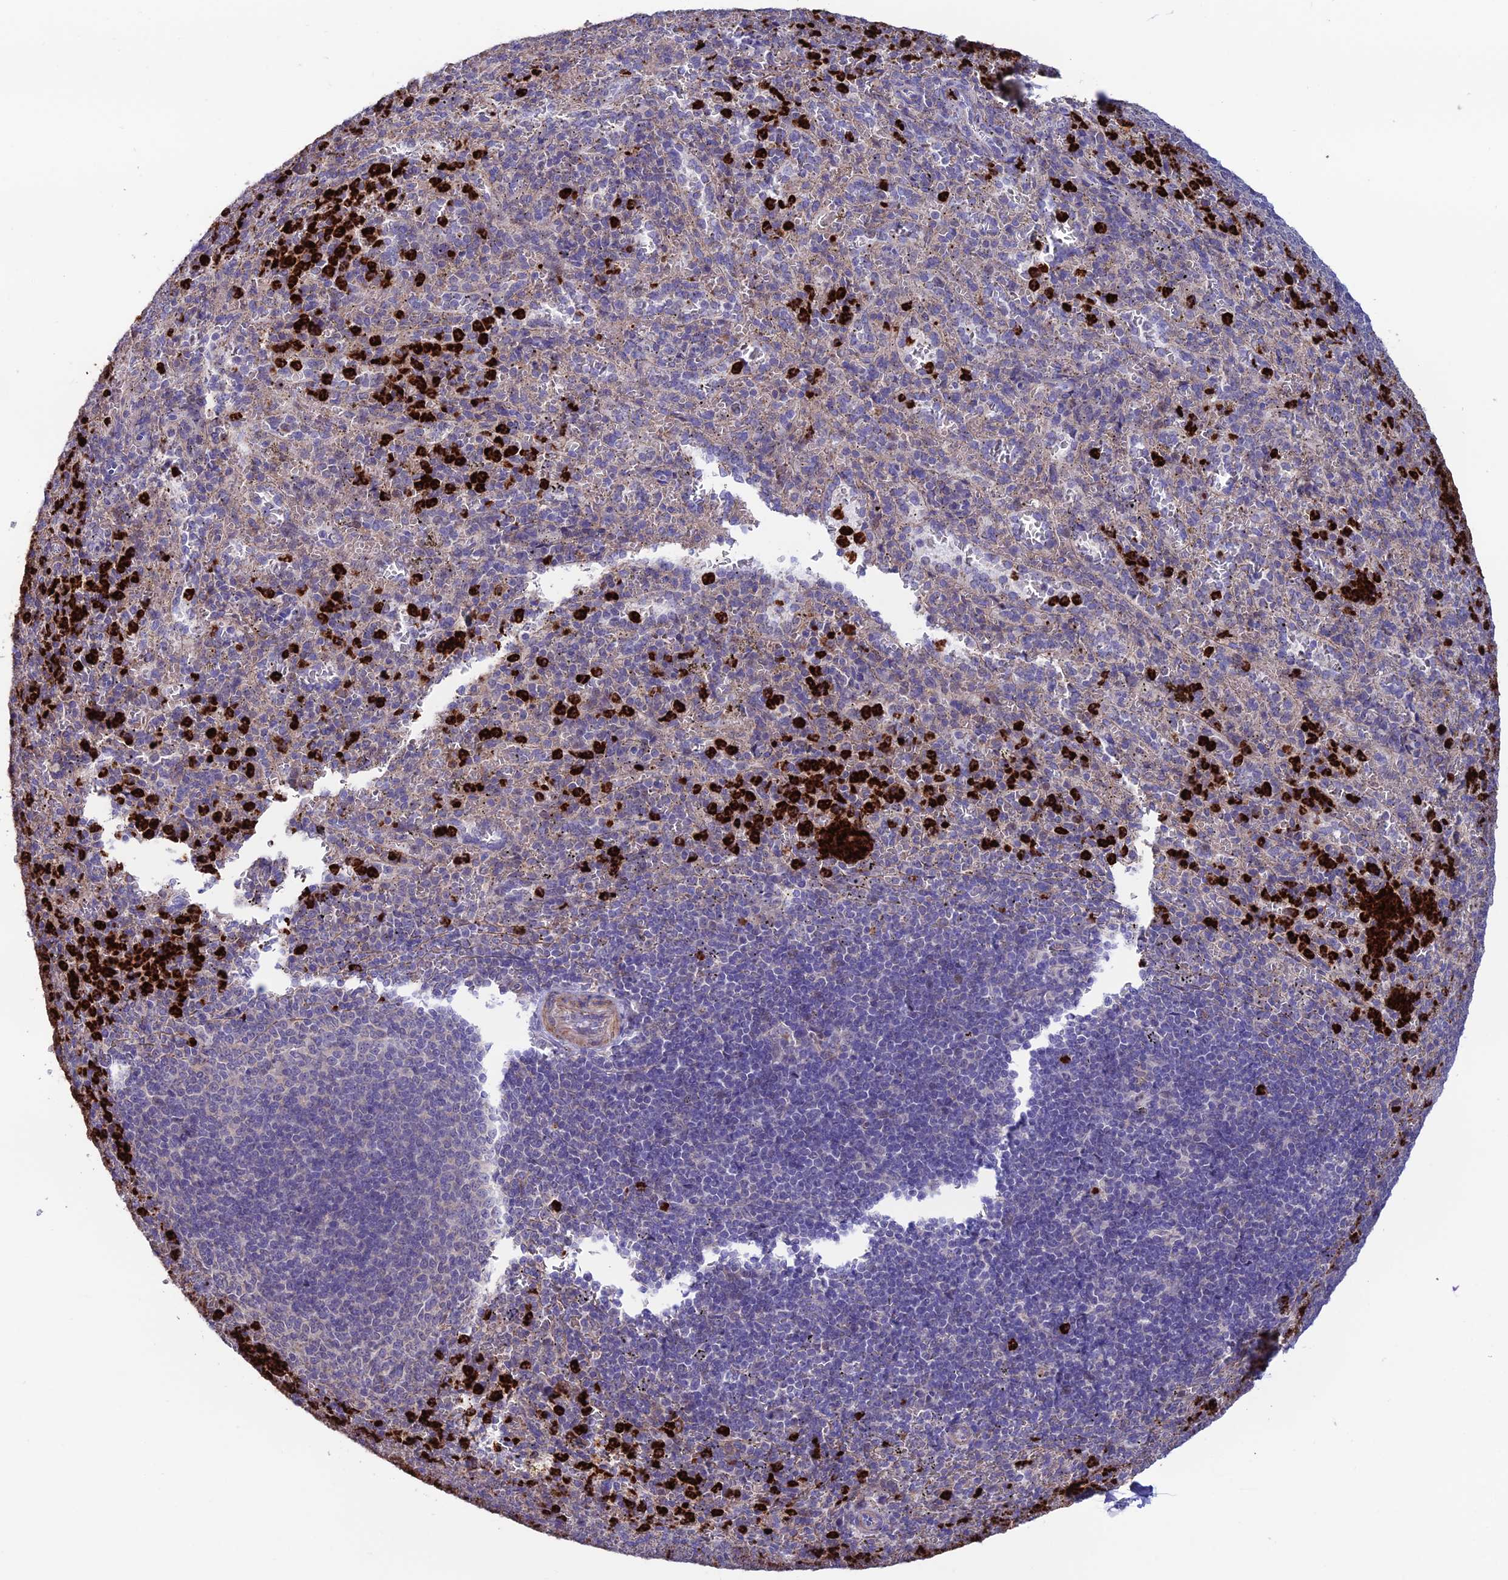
{"staining": {"intensity": "strong", "quantity": "<25%", "location": "cytoplasmic/membranous"}, "tissue": "spleen", "cell_type": "Cells in red pulp", "image_type": "normal", "snomed": [{"axis": "morphology", "description": "Normal tissue, NOS"}, {"axis": "topography", "description": "Spleen"}], "caption": "A high-resolution photomicrograph shows immunohistochemistry (IHC) staining of benign spleen, which demonstrates strong cytoplasmic/membranous positivity in about <25% of cells in red pulp. The staining was performed using DAB to visualize the protein expression in brown, while the nuclei were stained in blue with hematoxylin (Magnification: 20x).", "gene": "COL6A6", "patient": {"sex": "female", "age": 21}}